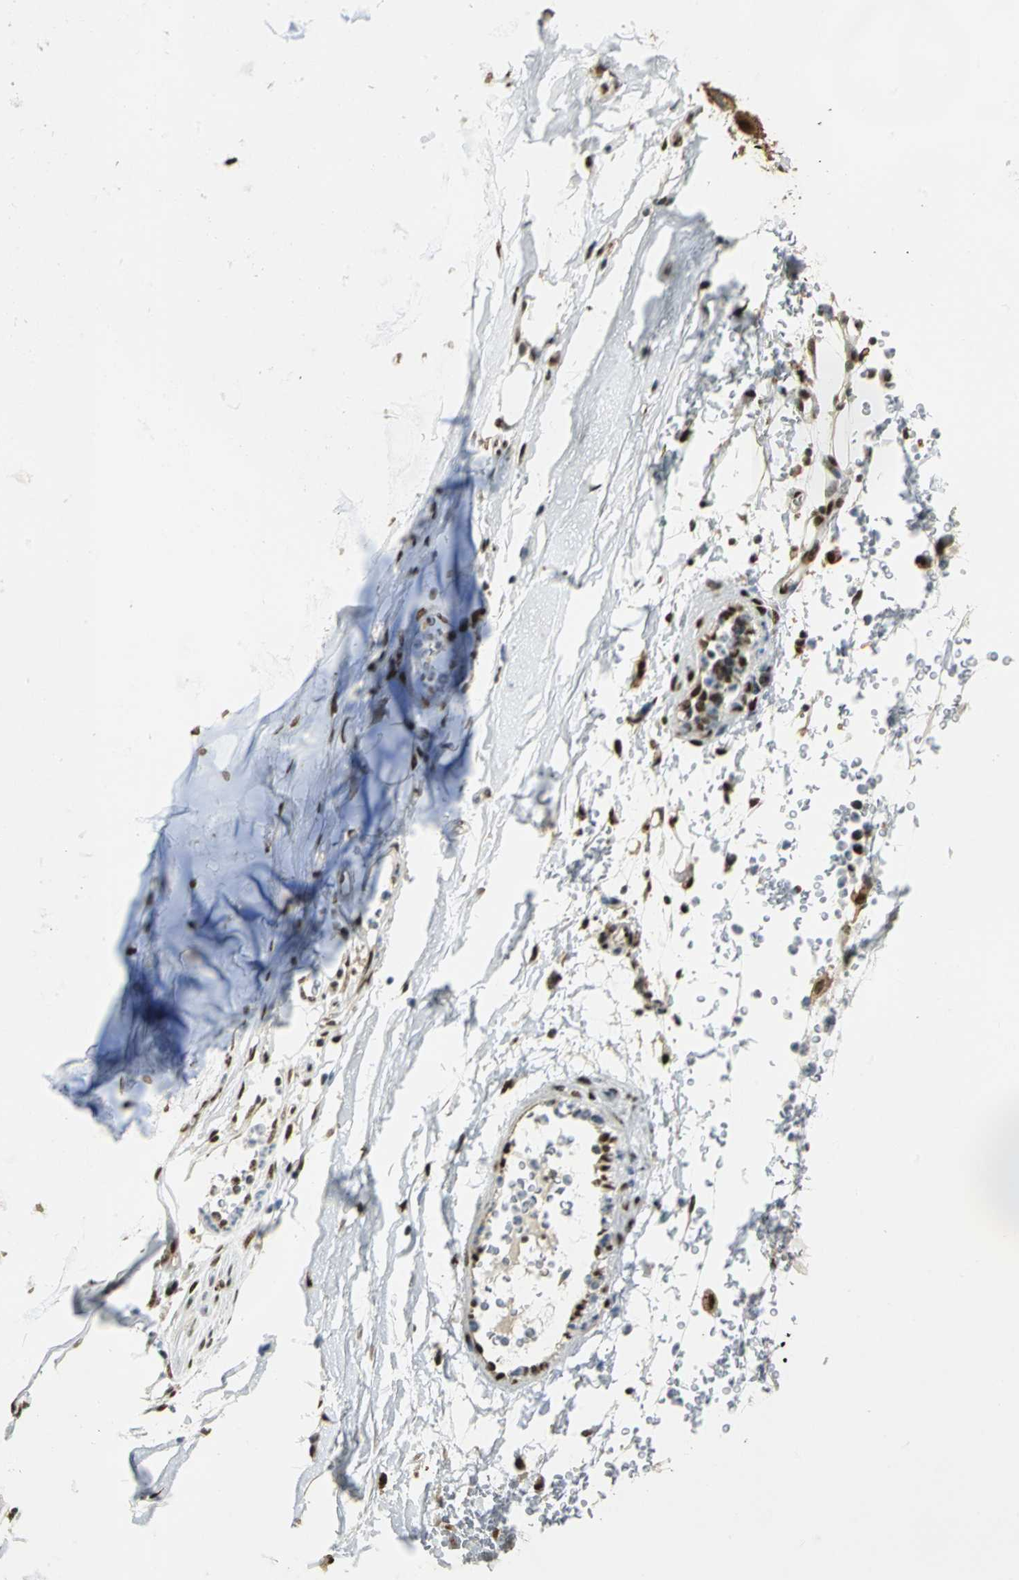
{"staining": {"intensity": "moderate", "quantity": "25%-75%", "location": "nuclear"}, "tissue": "adipose tissue", "cell_type": "Adipocytes", "image_type": "normal", "snomed": [{"axis": "morphology", "description": "Normal tissue, NOS"}, {"axis": "topography", "description": "Cartilage tissue"}, {"axis": "topography", "description": "Bronchus"}], "caption": "Protein staining of normal adipose tissue reveals moderate nuclear positivity in approximately 25%-75% of adipocytes. The staining was performed using DAB (3,3'-diaminobenzidine), with brown indicating positive protein expression. Nuclei are stained blue with hematoxylin.", "gene": "DDX5", "patient": {"sex": "female", "age": 73}}